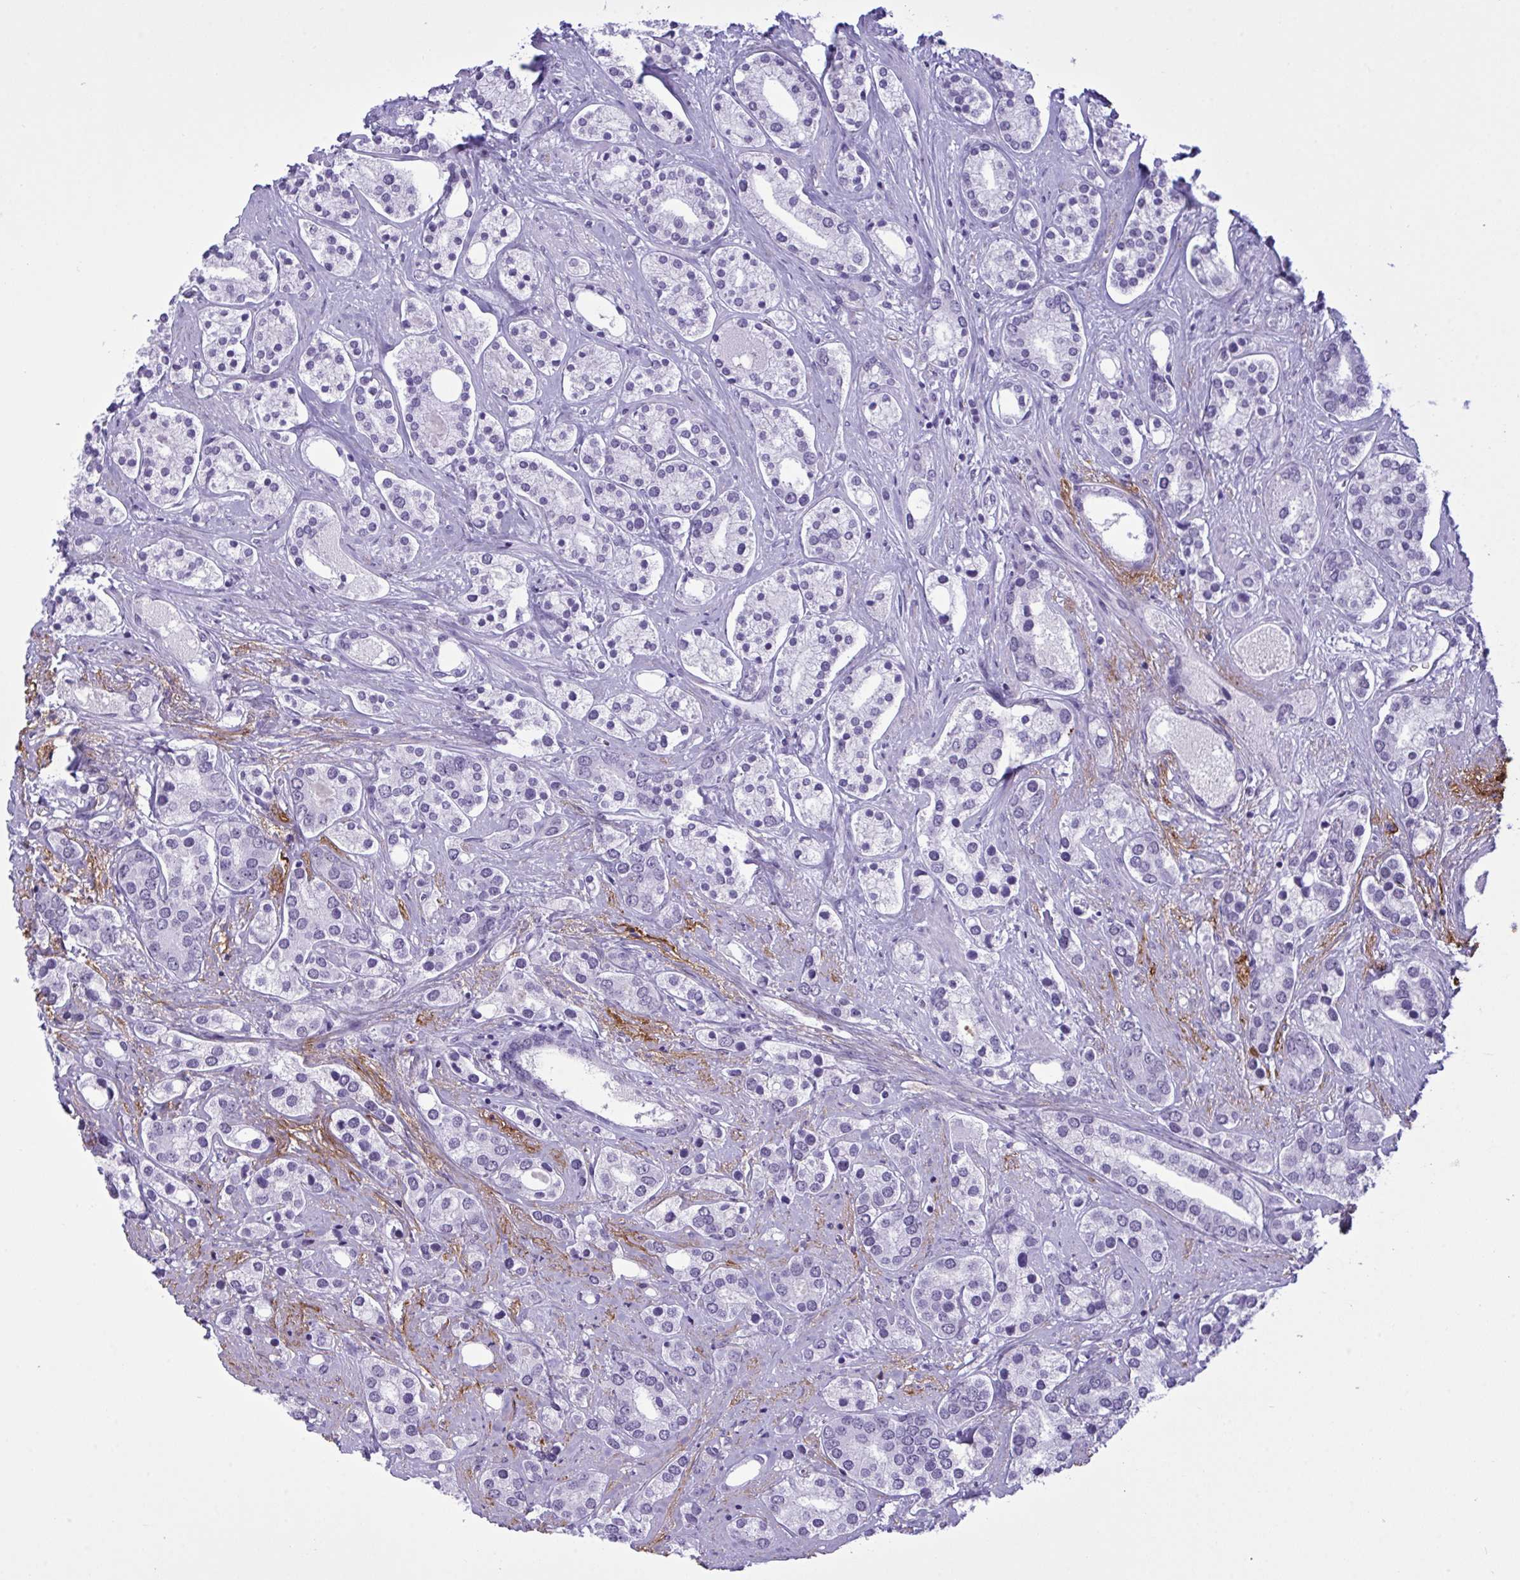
{"staining": {"intensity": "negative", "quantity": "none", "location": "none"}, "tissue": "prostate cancer", "cell_type": "Tumor cells", "image_type": "cancer", "snomed": [{"axis": "morphology", "description": "Adenocarcinoma, High grade"}, {"axis": "topography", "description": "Prostate"}], "caption": "DAB immunohistochemical staining of prostate cancer shows no significant staining in tumor cells.", "gene": "ELN", "patient": {"sex": "male", "age": 58}}